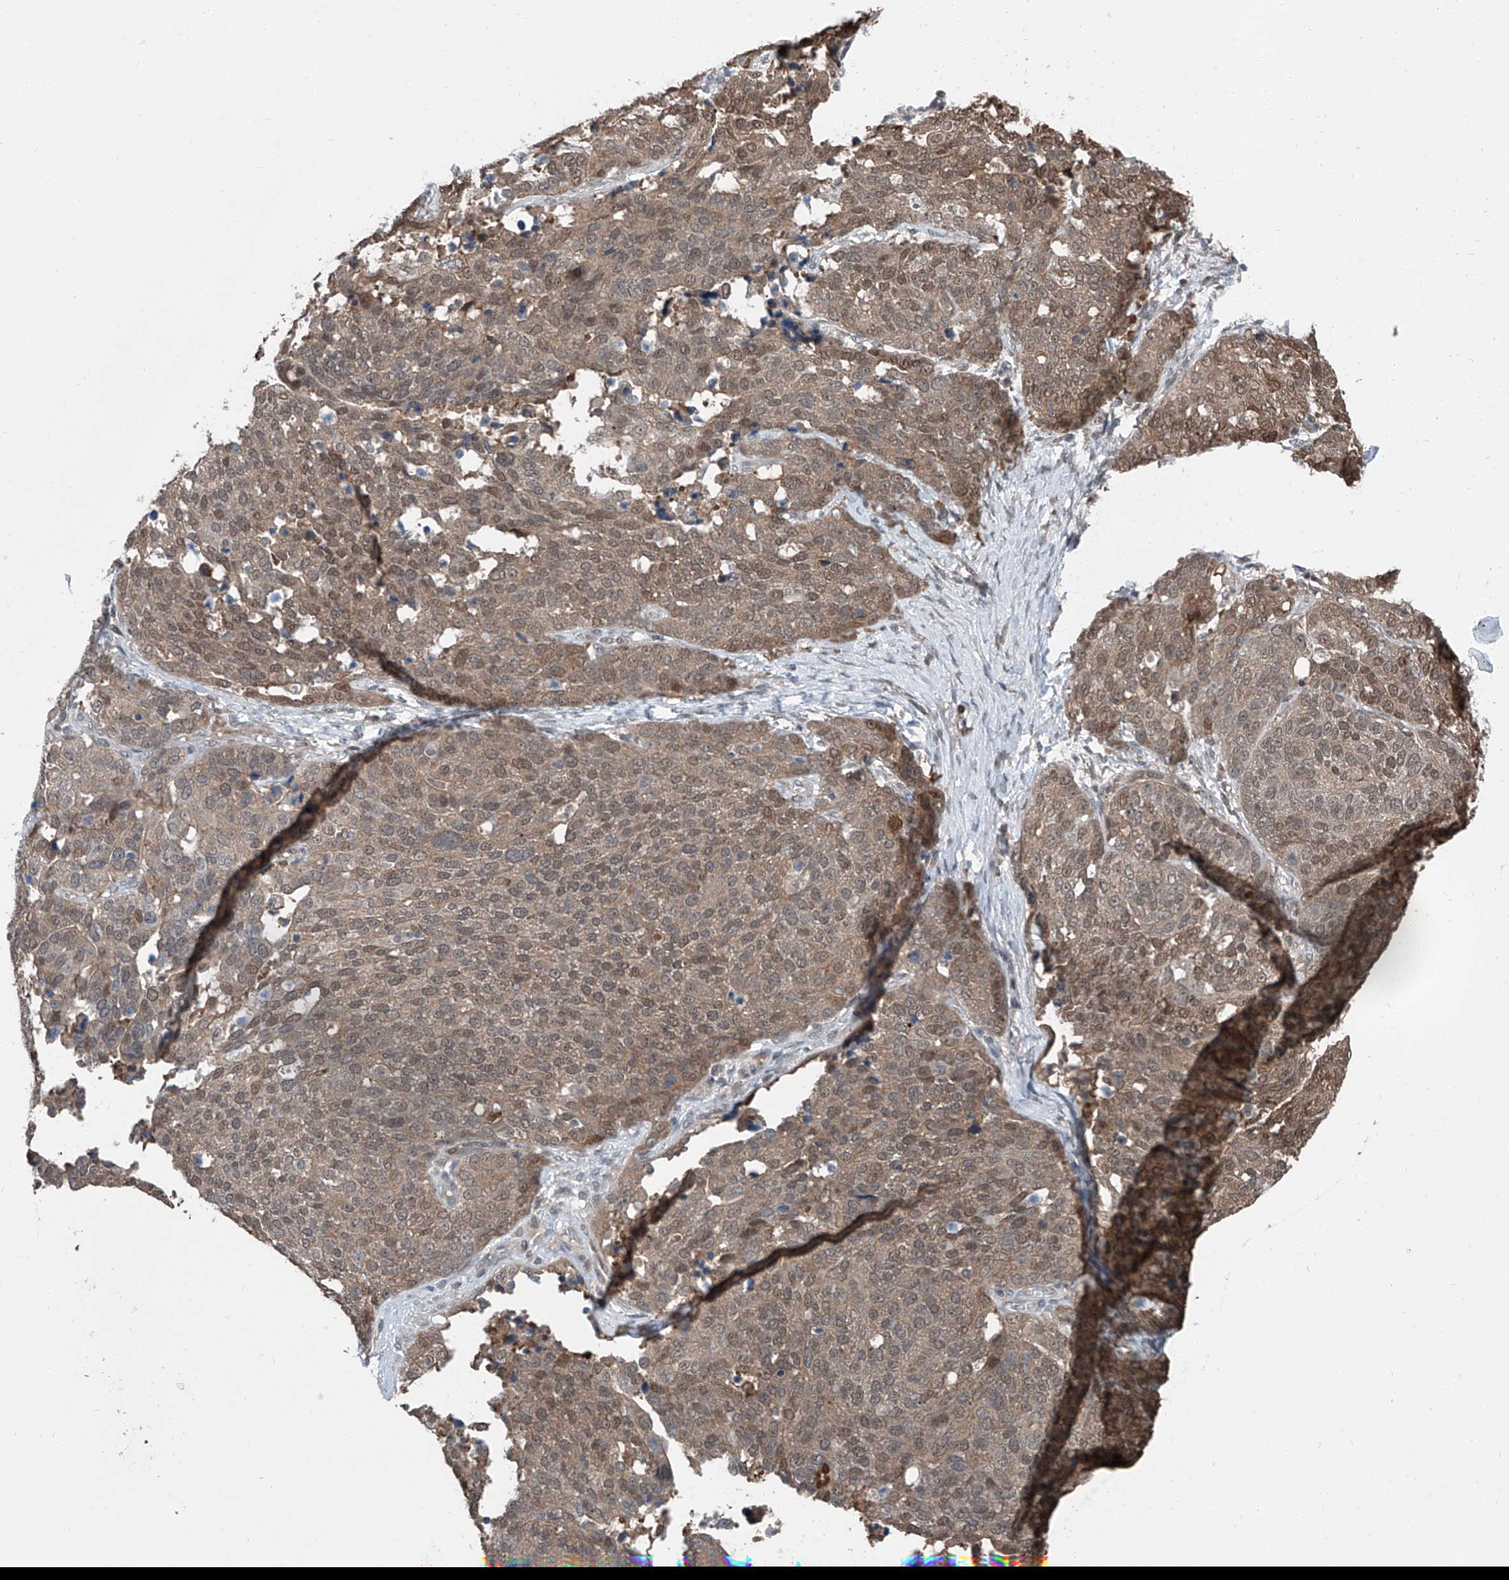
{"staining": {"intensity": "moderate", "quantity": ">75%", "location": "cytoplasmic/membranous,nuclear"}, "tissue": "ovarian cancer", "cell_type": "Tumor cells", "image_type": "cancer", "snomed": [{"axis": "morphology", "description": "Cystadenocarcinoma, serous, NOS"}, {"axis": "topography", "description": "Ovary"}], "caption": "An image of human ovarian cancer (serous cystadenocarcinoma) stained for a protein demonstrates moderate cytoplasmic/membranous and nuclear brown staining in tumor cells. The staining was performed using DAB, with brown indicating positive protein expression. Nuclei are stained blue with hematoxylin.", "gene": "HSPA6", "patient": {"sex": "female", "age": 44}}